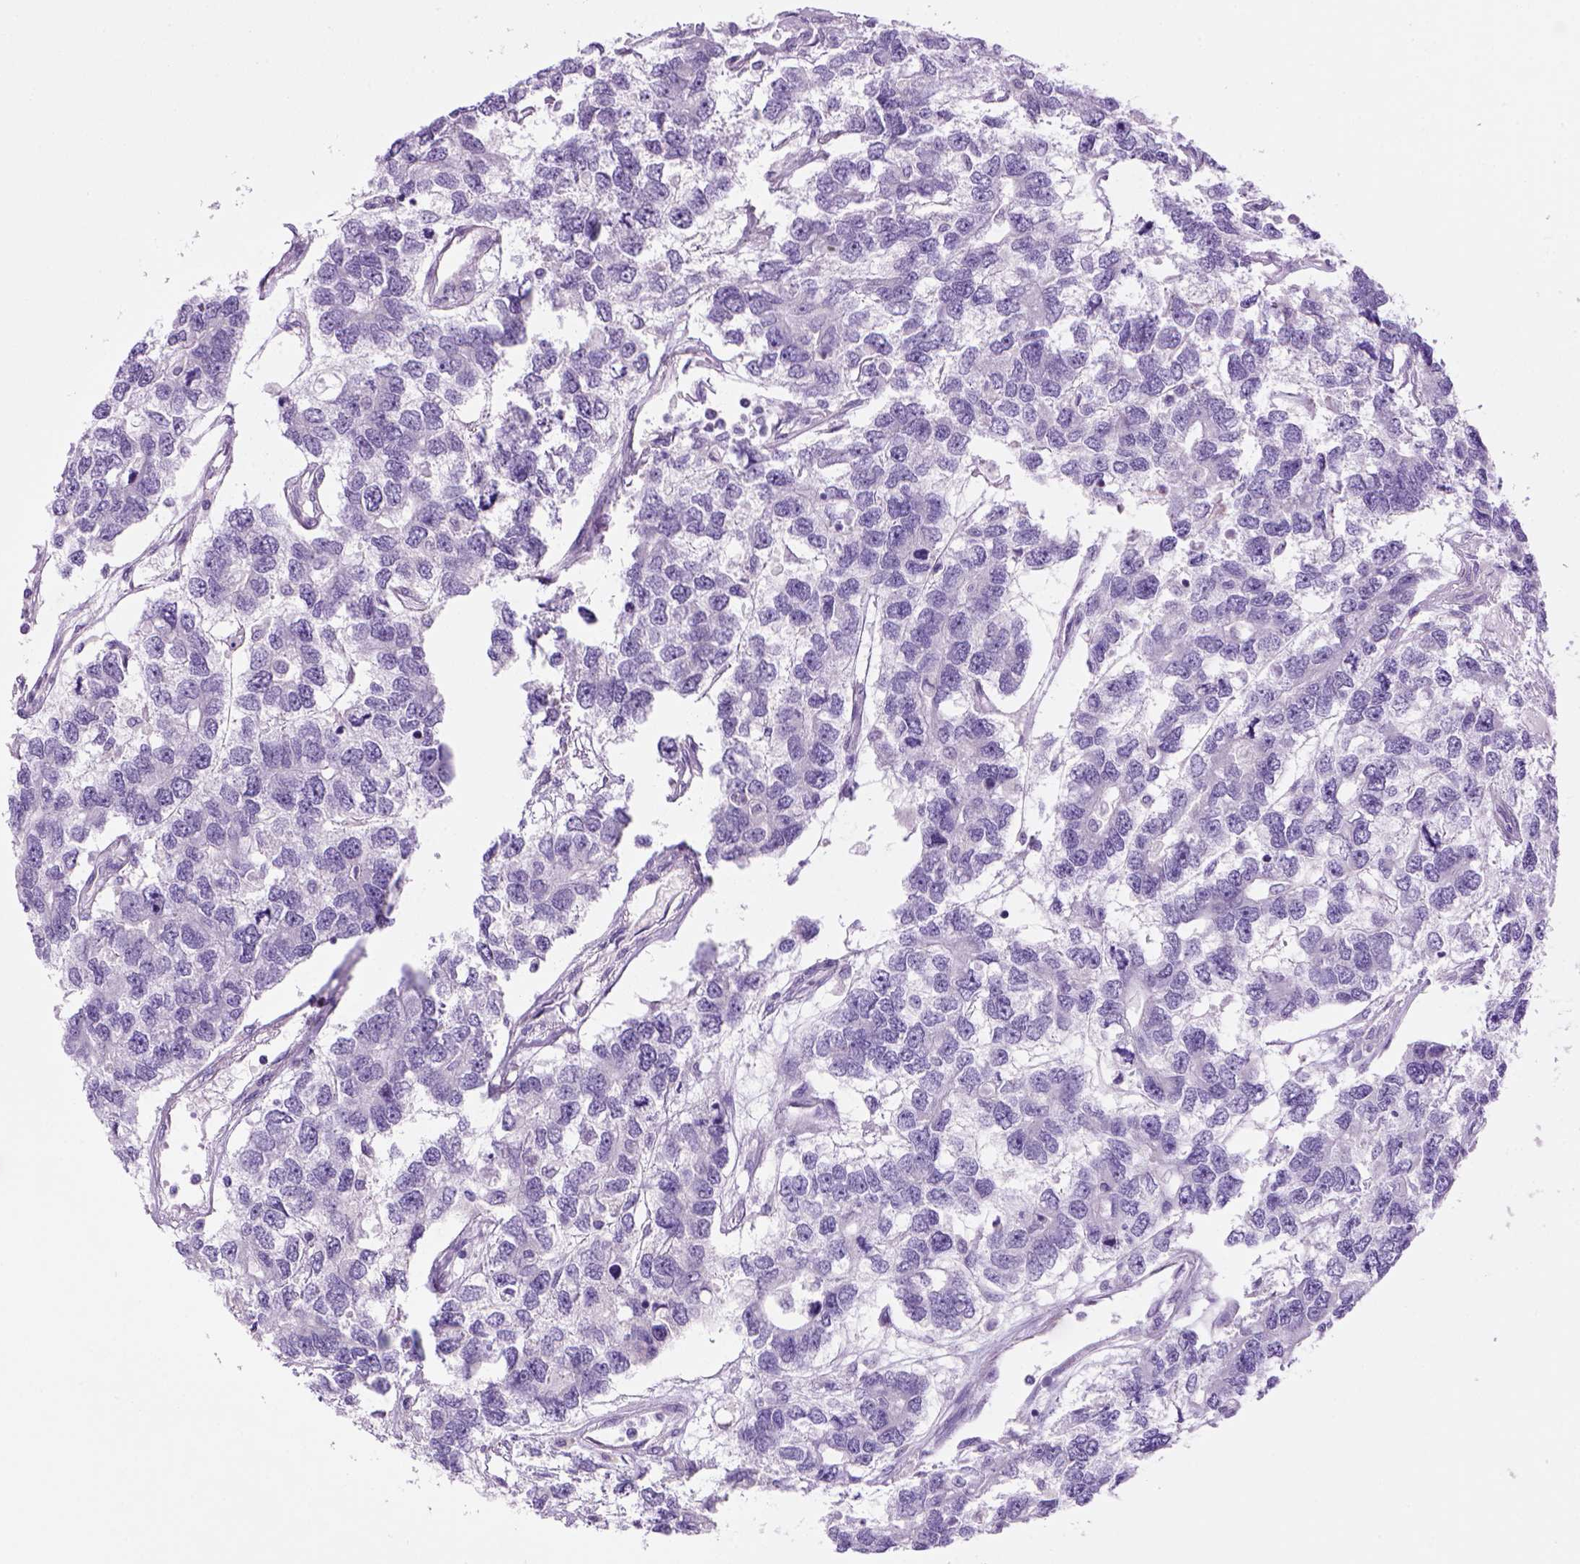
{"staining": {"intensity": "negative", "quantity": "none", "location": "none"}, "tissue": "testis cancer", "cell_type": "Tumor cells", "image_type": "cancer", "snomed": [{"axis": "morphology", "description": "Seminoma, NOS"}, {"axis": "topography", "description": "Testis"}], "caption": "Histopathology image shows no significant protein staining in tumor cells of seminoma (testis).", "gene": "SGCG", "patient": {"sex": "male", "age": 52}}